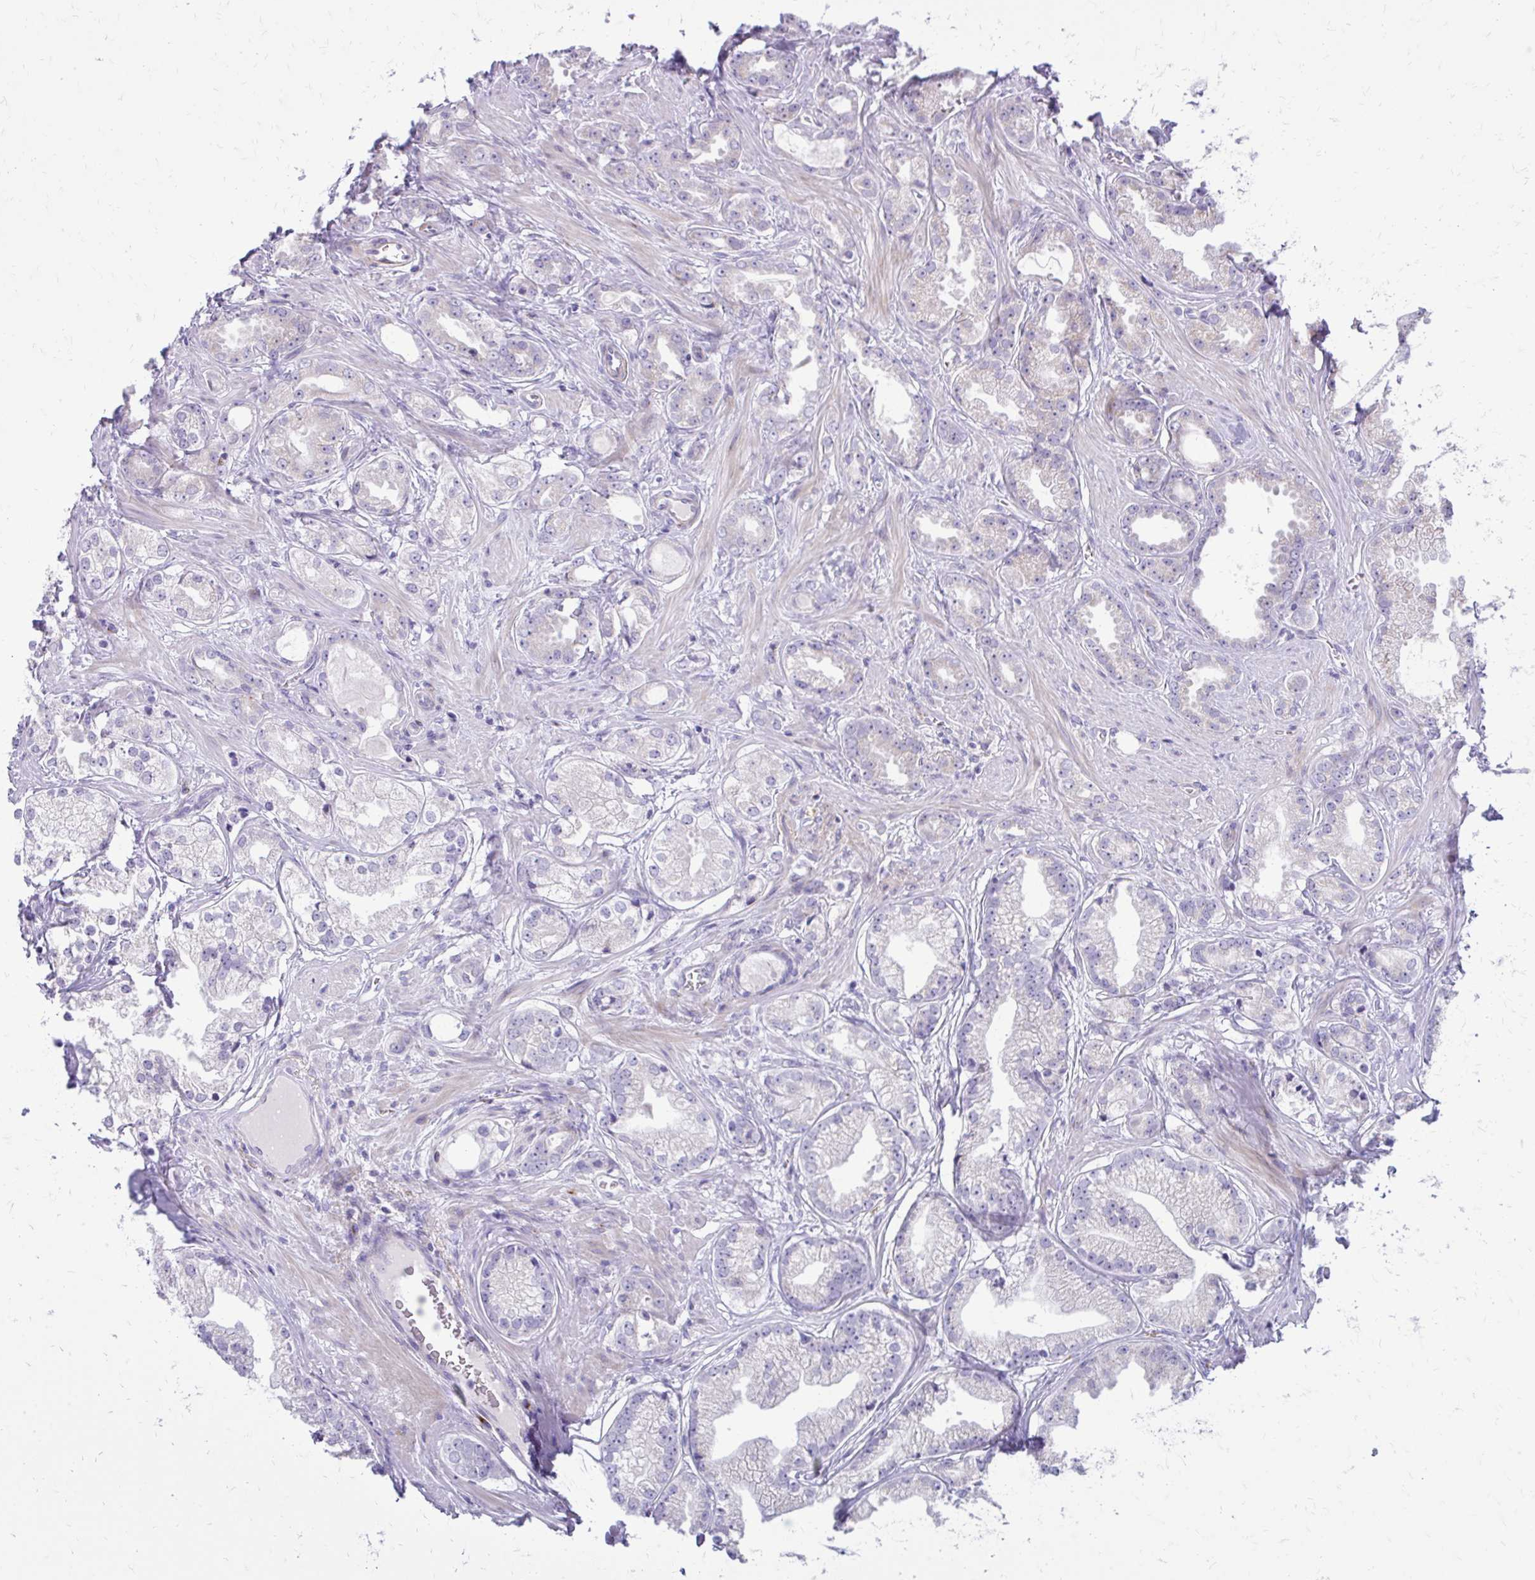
{"staining": {"intensity": "negative", "quantity": "none", "location": "none"}, "tissue": "prostate cancer", "cell_type": "Tumor cells", "image_type": "cancer", "snomed": [{"axis": "morphology", "description": "Adenocarcinoma, Low grade"}, {"axis": "topography", "description": "Prostate"}], "caption": "Immunohistochemical staining of prostate cancer (low-grade adenocarcinoma) reveals no significant positivity in tumor cells.", "gene": "FUNDC2", "patient": {"sex": "male", "age": 65}}